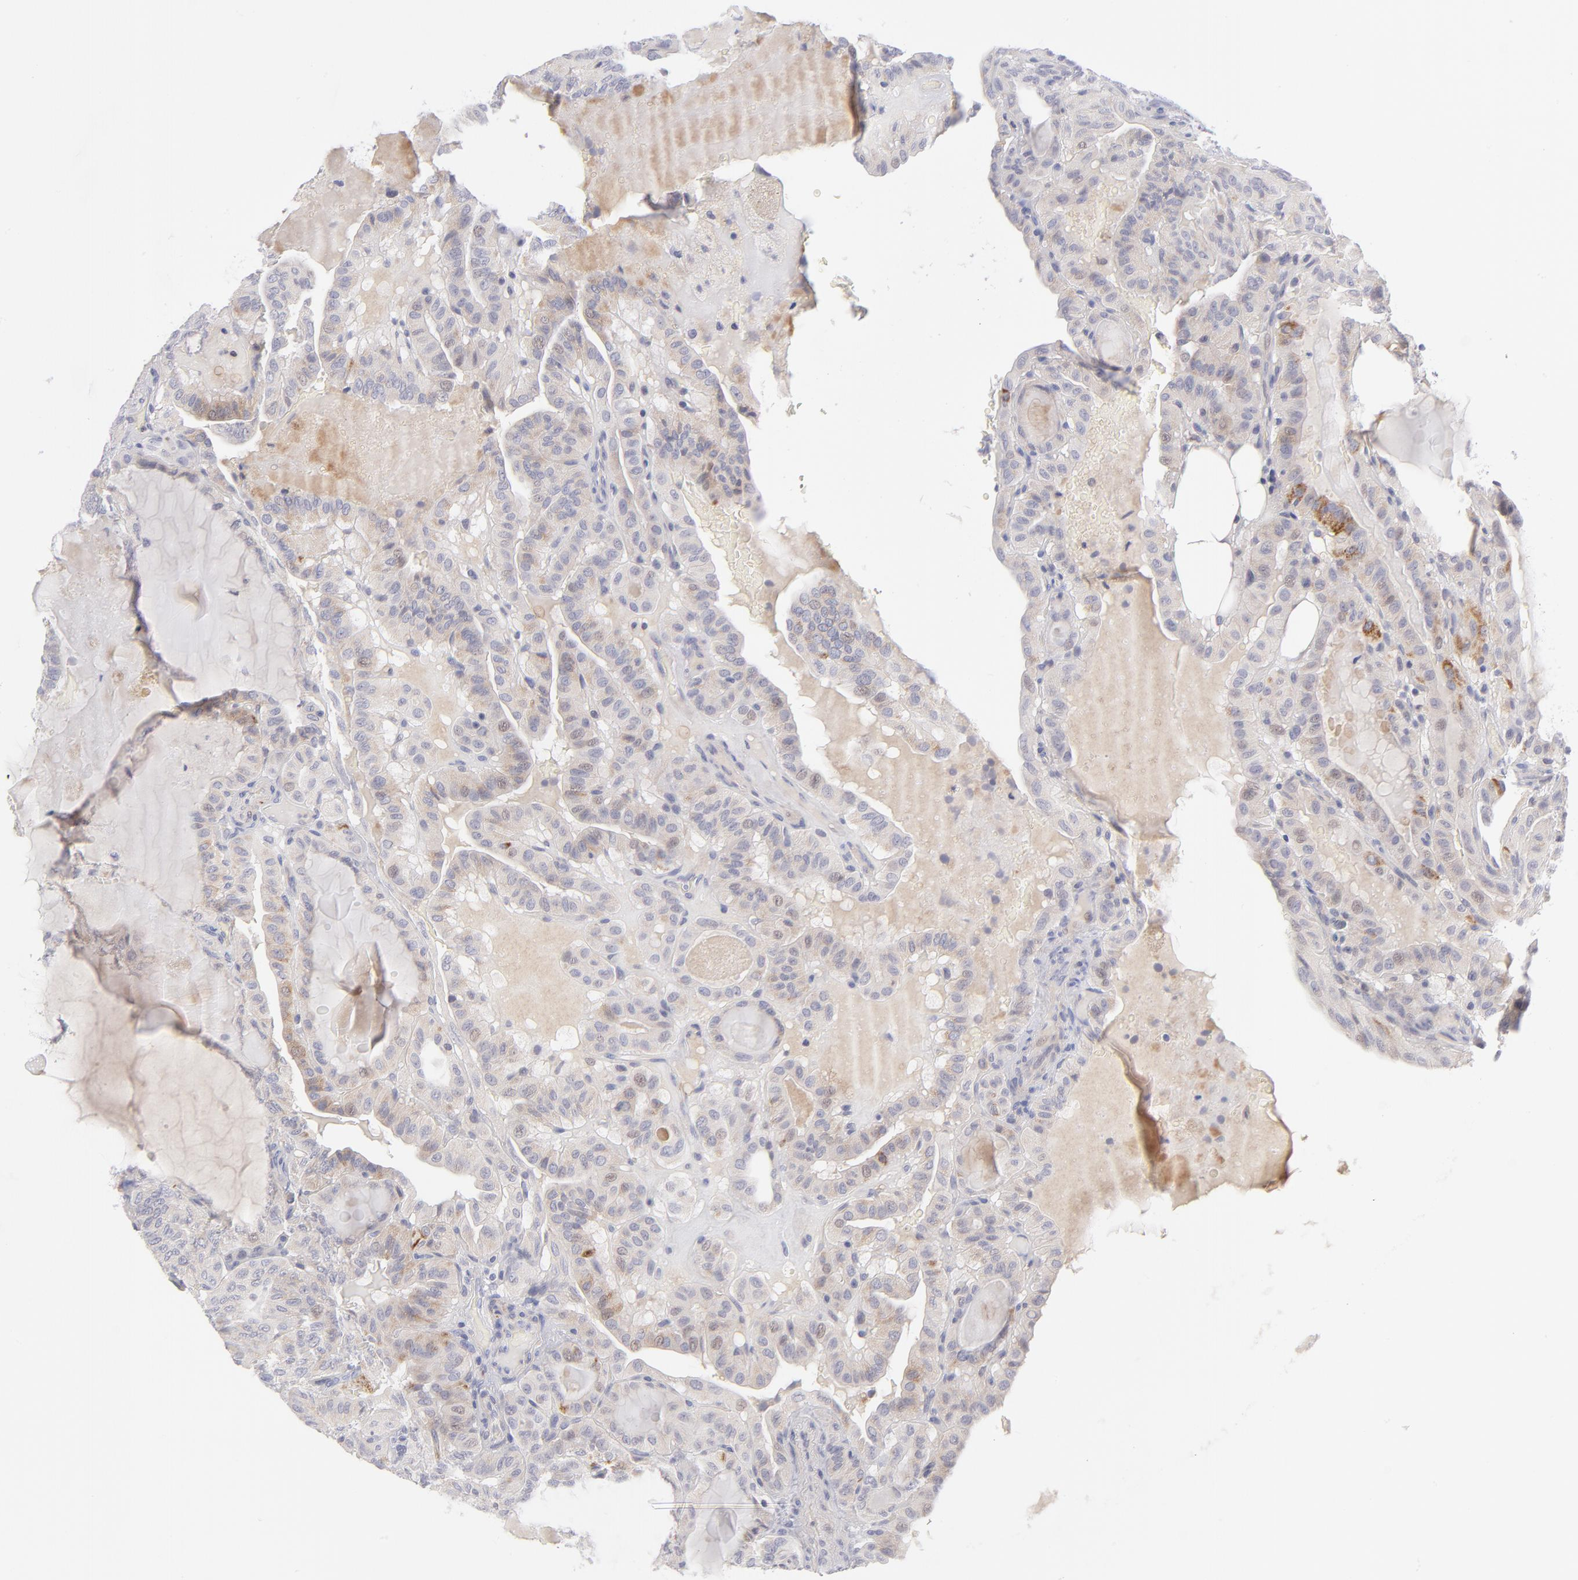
{"staining": {"intensity": "weak", "quantity": ">75%", "location": "cytoplasmic/membranous"}, "tissue": "thyroid cancer", "cell_type": "Tumor cells", "image_type": "cancer", "snomed": [{"axis": "morphology", "description": "Papillary adenocarcinoma, NOS"}, {"axis": "topography", "description": "Thyroid gland"}], "caption": "Immunohistochemistry (IHC) of papillary adenocarcinoma (thyroid) reveals low levels of weak cytoplasmic/membranous staining in approximately >75% of tumor cells.", "gene": "MTHFD2", "patient": {"sex": "male", "age": 77}}